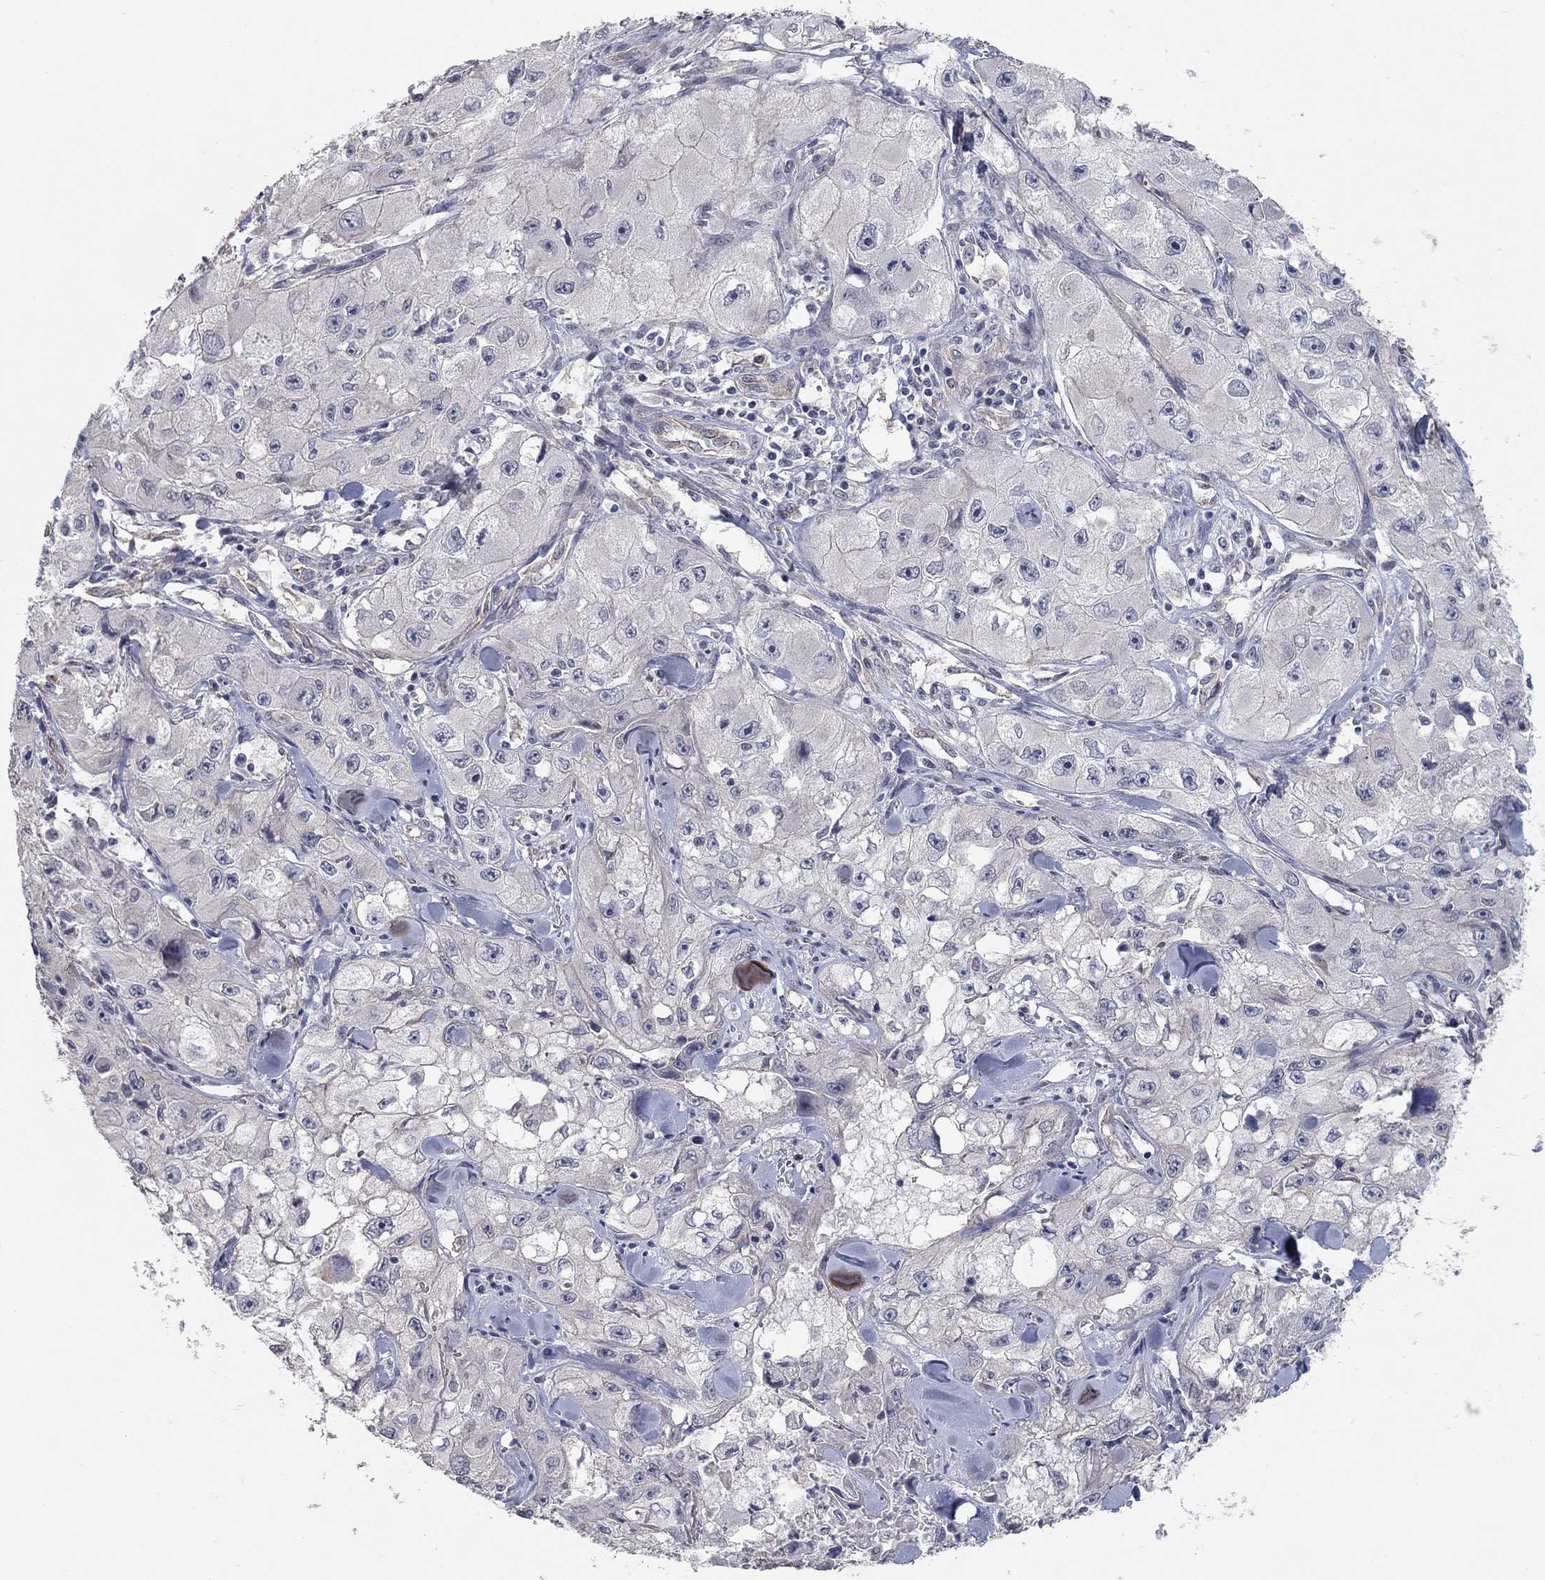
{"staining": {"intensity": "negative", "quantity": "none", "location": "none"}, "tissue": "skin cancer", "cell_type": "Tumor cells", "image_type": "cancer", "snomed": [{"axis": "morphology", "description": "Squamous cell carcinoma, NOS"}, {"axis": "topography", "description": "Skin"}, {"axis": "topography", "description": "Subcutis"}], "caption": "There is no significant staining in tumor cells of squamous cell carcinoma (skin).", "gene": "WASF3", "patient": {"sex": "male", "age": 73}}